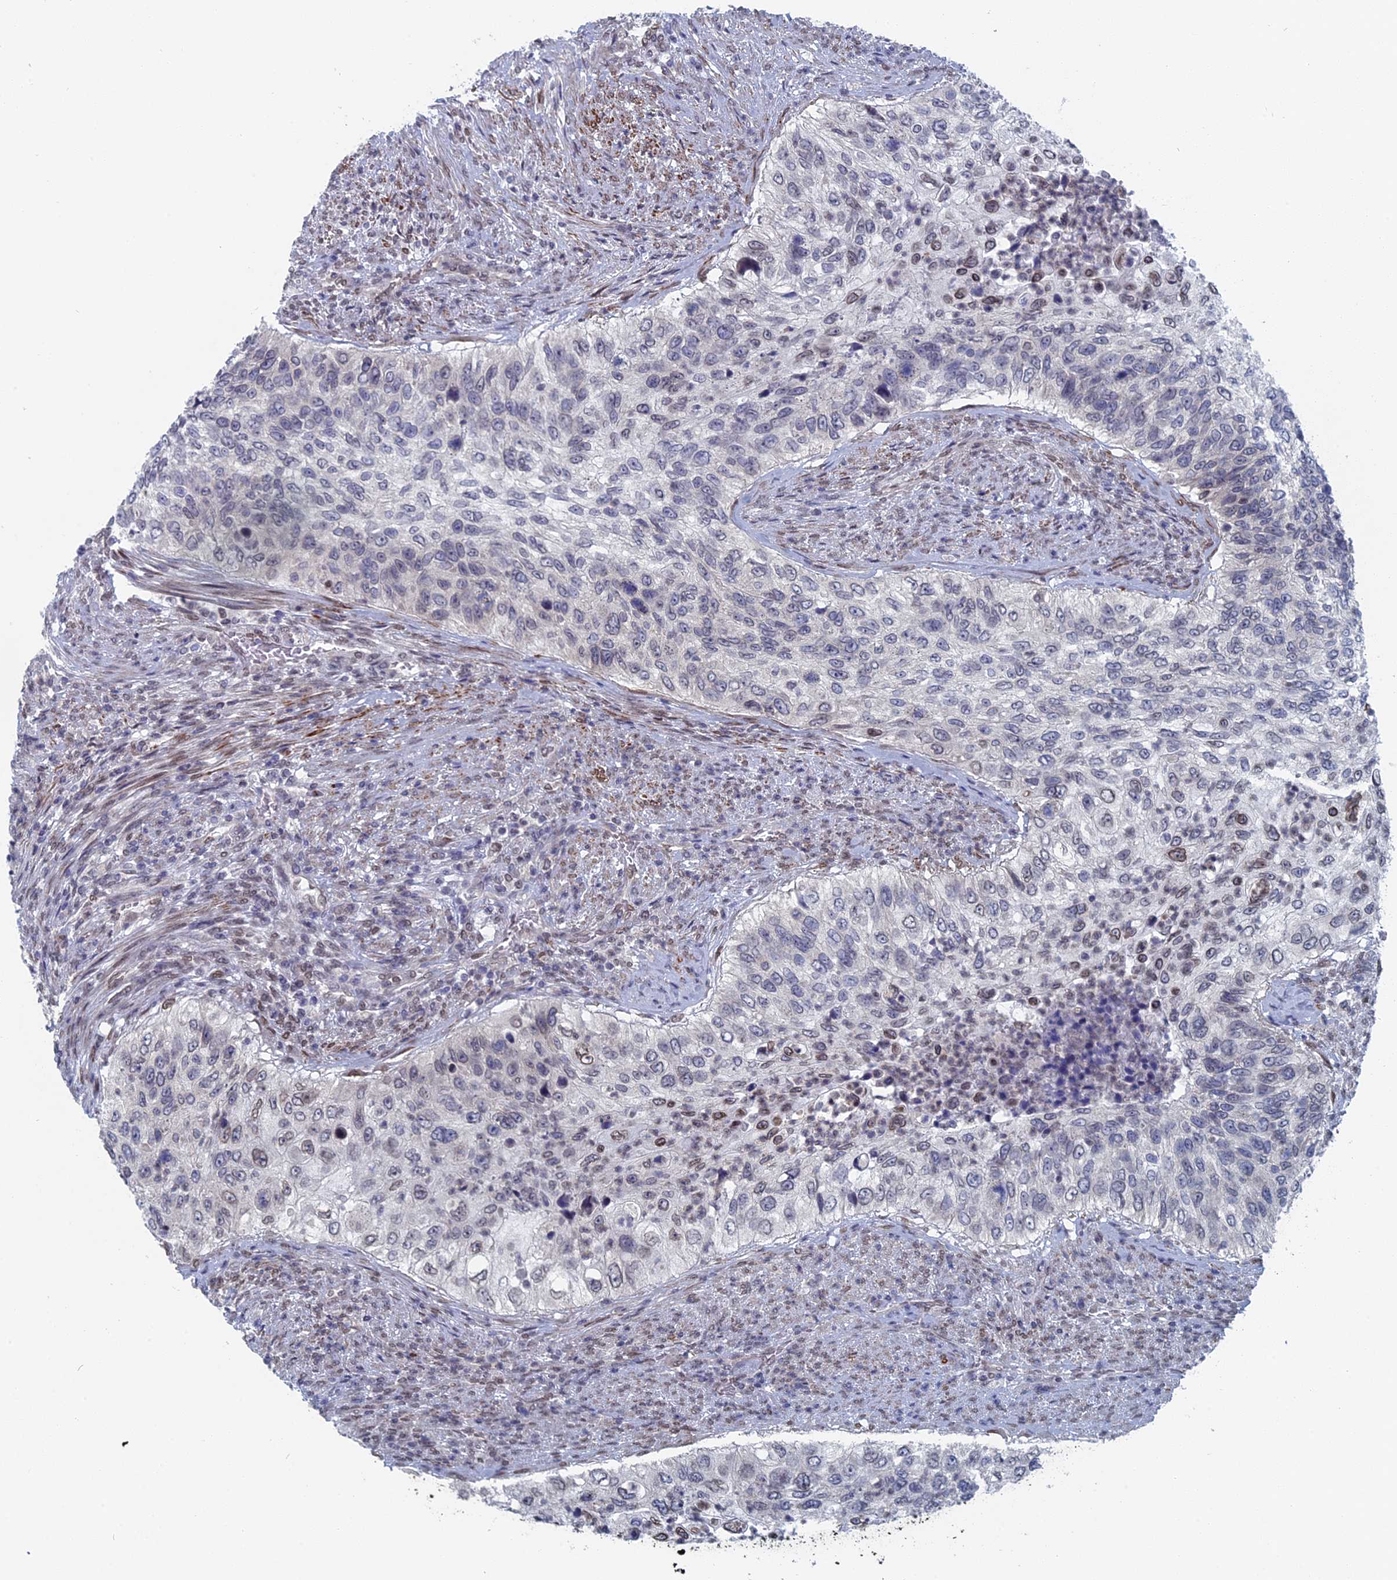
{"staining": {"intensity": "moderate", "quantity": "<25%", "location": "nuclear"}, "tissue": "urothelial cancer", "cell_type": "Tumor cells", "image_type": "cancer", "snomed": [{"axis": "morphology", "description": "Urothelial carcinoma, High grade"}, {"axis": "topography", "description": "Urinary bladder"}], "caption": "Protein expression analysis of high-grade urothelial carcinoma demonstrates moderate nuclear positivity in approximately <25% of tumor cells.", "gene": "MTRF1", "patient": {"sex": "female", "age": 60}}